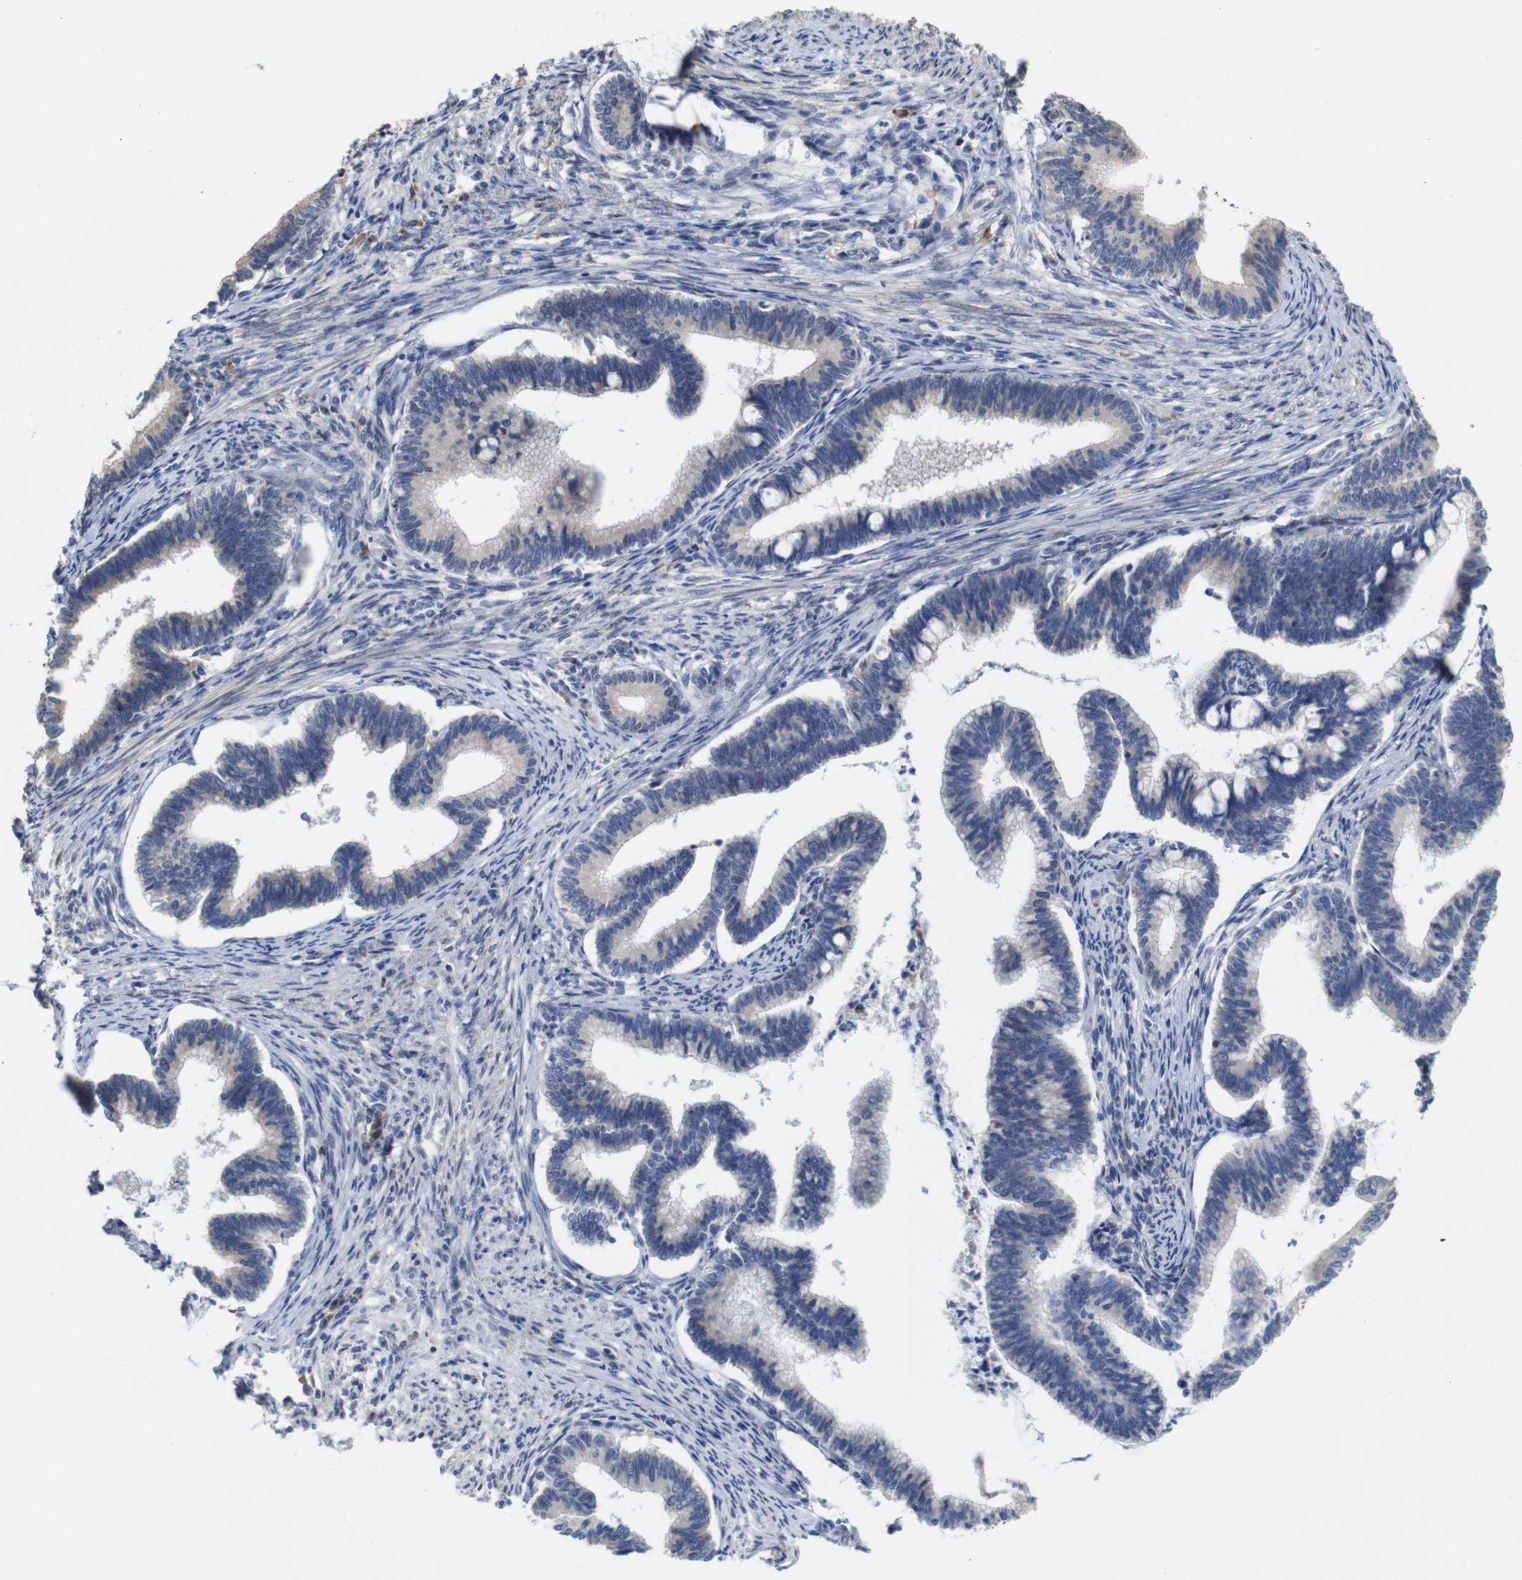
{"staining": {"intensity": "negative", "quantity": "none", "location": "none"}, "tissue": "cervical cancer", "cell_type": "Tumor cells", "image_type": "cancer", "snomed": [{"axis": "morphology", "description": "Adenocarcinoma, NOS"}, {"axis": "topography", "description": "Cervix"}], "caption": "There is no significant positivity in tumor cells of cervical adenocarcinoma.", "gene": "TCEAL9", "patient": {"sex": "female", "age": 36}}